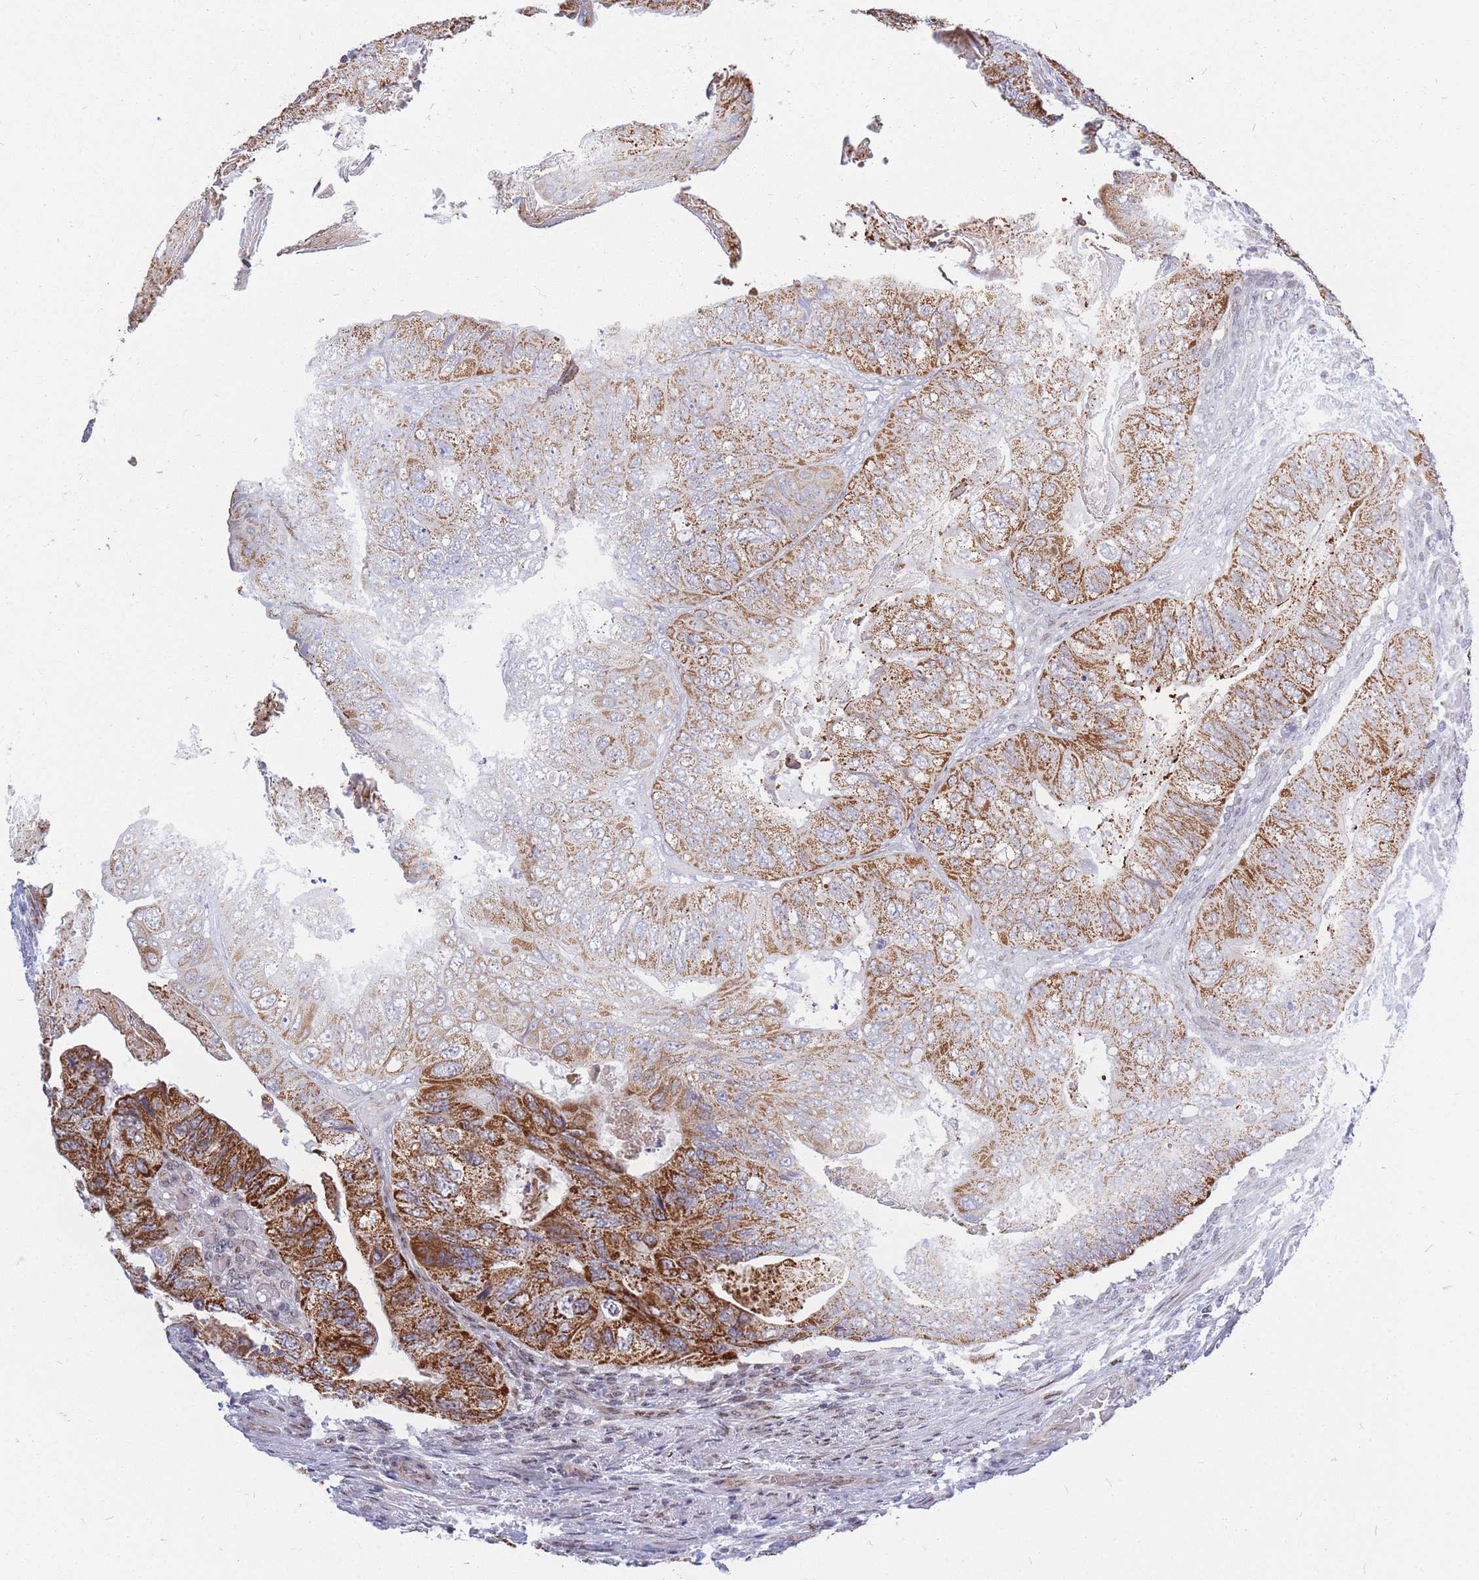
{"staining": {"intensity": "strong", "quantity": ">75%", "location": "cytoplasmic/membranous"}, "tissue": "colorectal cancer", "cell_type": "Tumor cells", "image_type": "cancer", "snomed": [{"axis": "morphology", "description": "Adenocarcinoma, NOS"}, {"axis": "topography", "description": "Rectum"}], "caption": "Colorectal cancer (adenocarcinoma) was stained to show a protein in brown. There is high levels of strong cytoplasmic/membranous expression in approximately >75% of tumor cells.", "gene": "MOB4", "patient": {"sex": "male", "age": 63}}